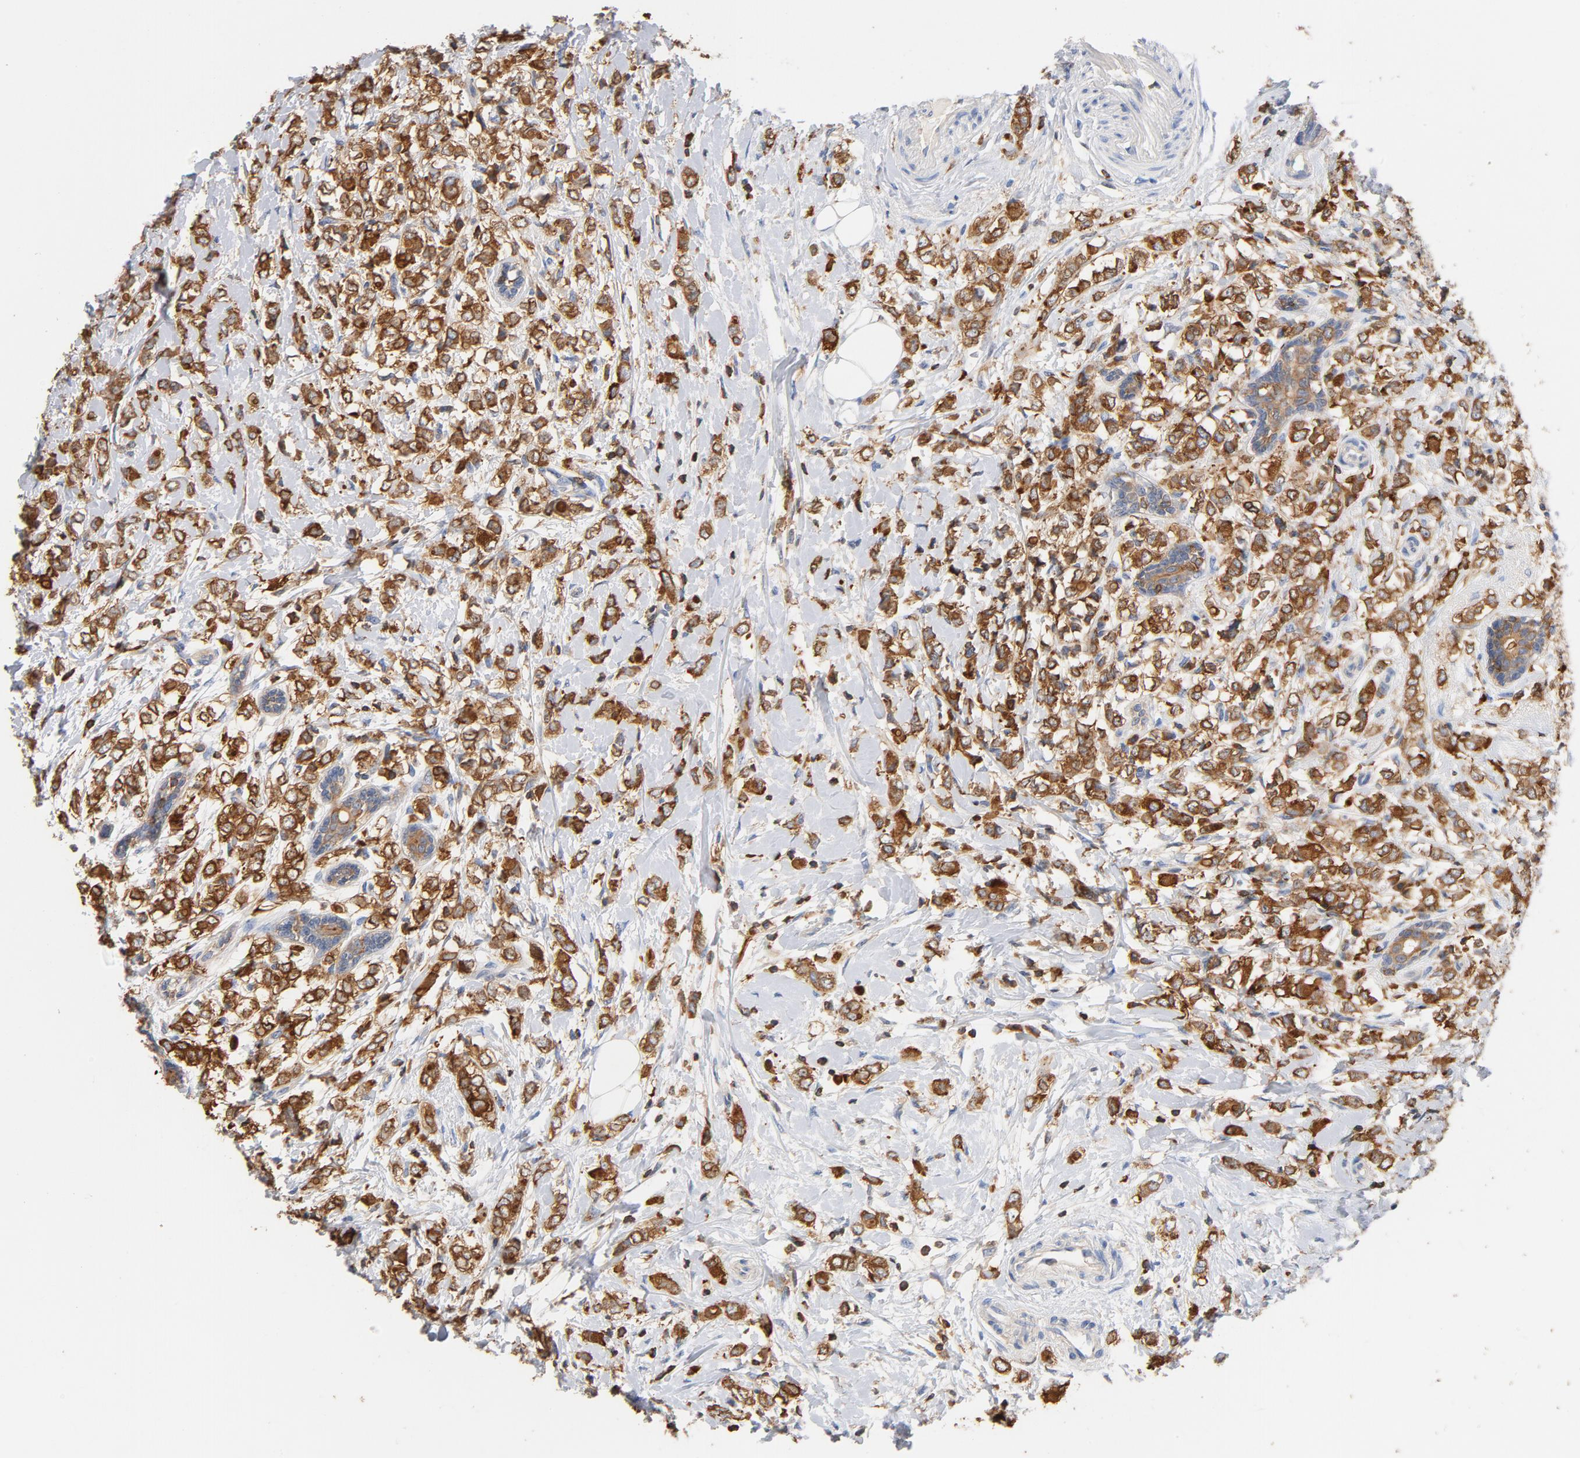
{"staining": {"intensity": "strong", "quantity": ">75%", "location": "cytoplasmic/membranous"}, "tissue": "breast cancer", "cell_type": "Tumor cells", "image_type": "cancer", "snomed": [{"axis": "morphology", "description": "Normal tissue, NOS"}, {"axis": "morphology", "description": "Lobular carcinoma"}, {"axis": "topography", "description": "Breast"}], "caption": "Breast cancer (lobular carcinoma) stained with a protein marker shows strong staining in tumor cells.", "gene": "EZR", "patient": {"sex": "female", "age": 47}}